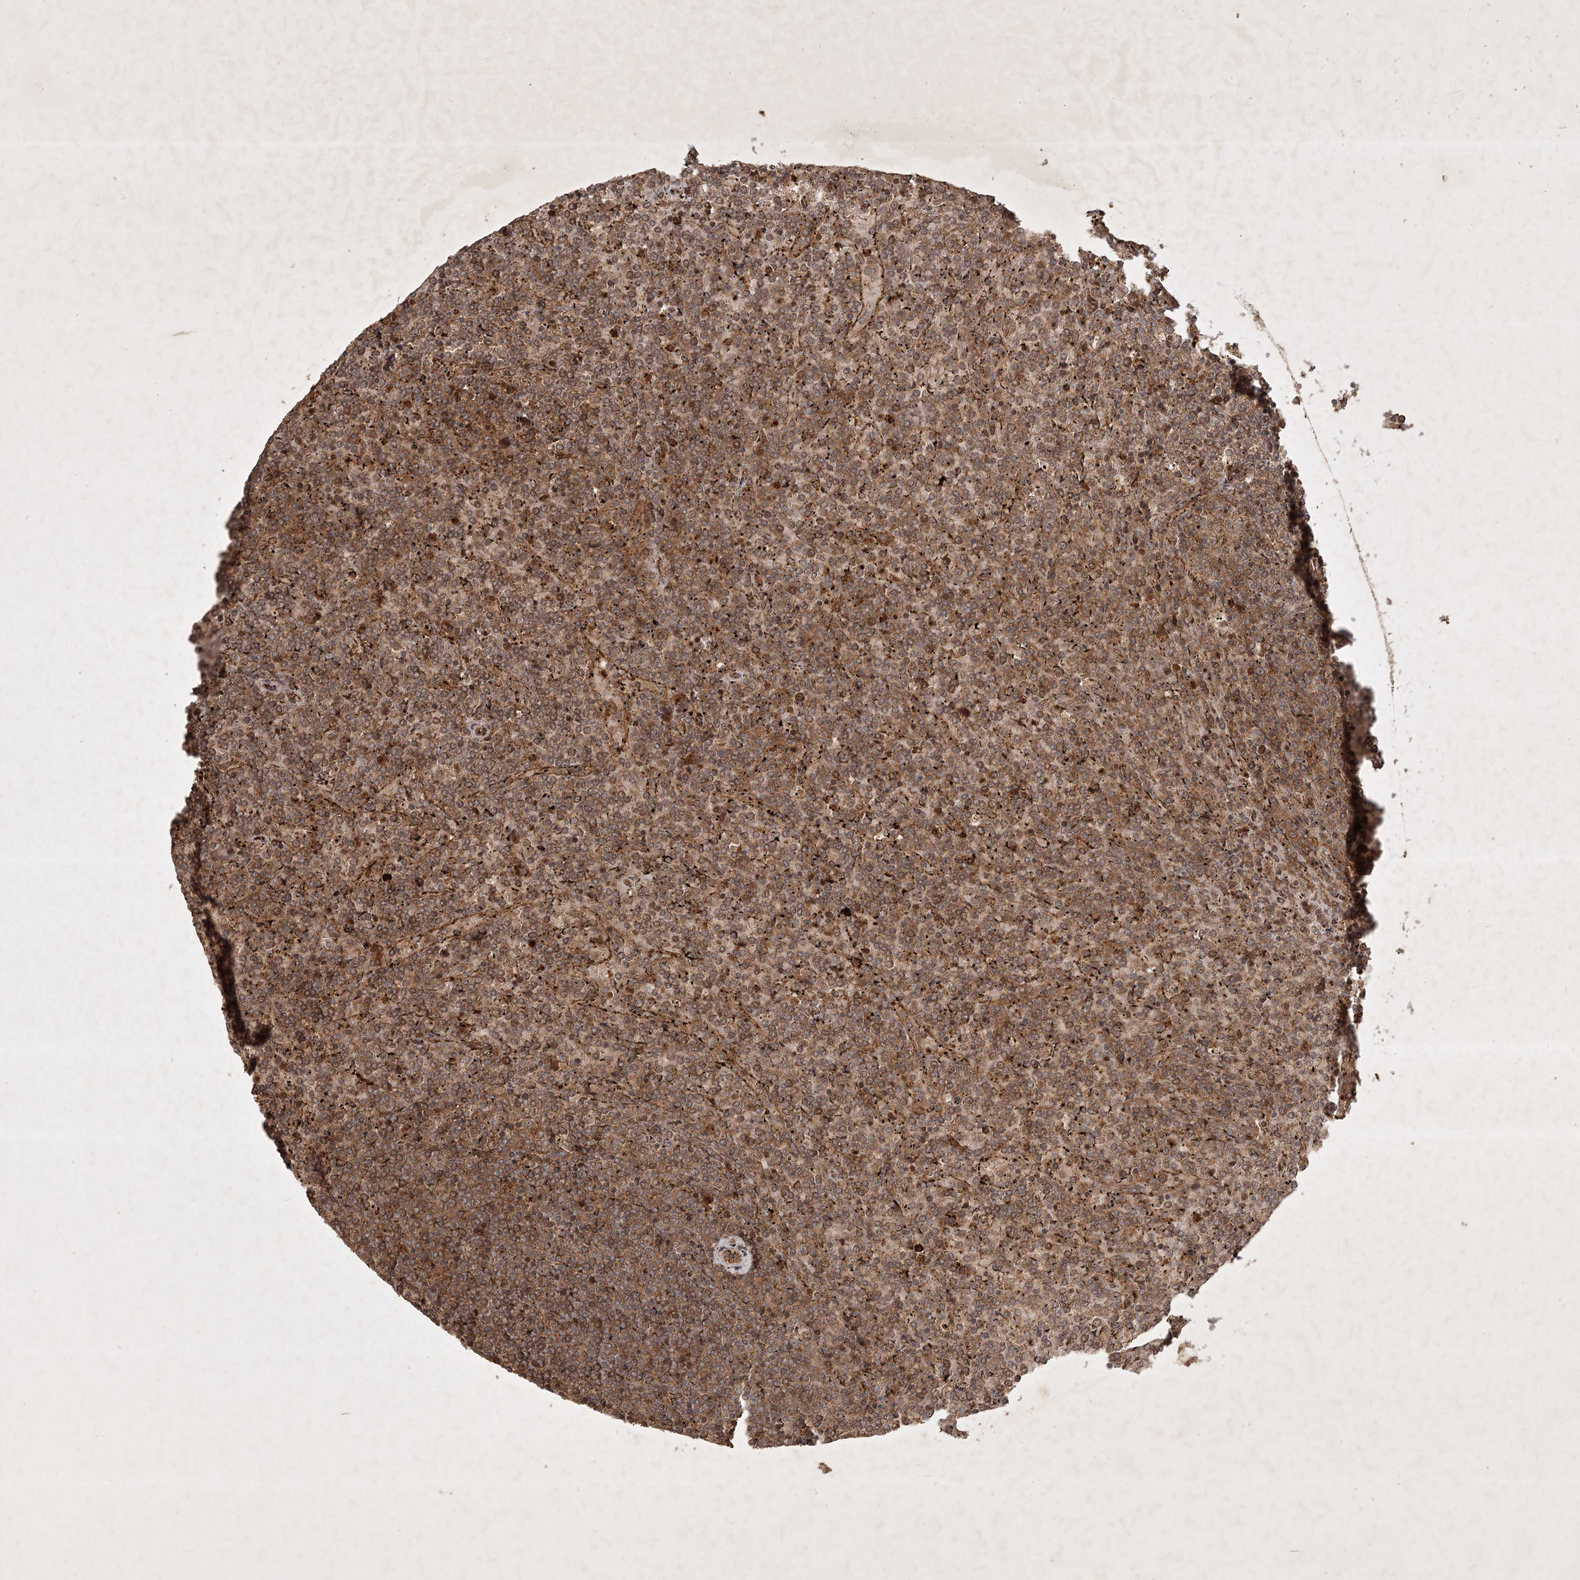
{"staining": {"intensity": "moderate", "quantity": ">75%", "location": "cytoplasmic/membranous"}, "tissue": "lymphoma", "cell_type": "Tumor cells", "image_type": "cancer", "snomed": [{"axis": "morphology", "description": "Malignant lymphoma, non-Hodgkin's type, Low grade"}, {"axis": "topography", "description": "Spleen"}], "caption": "DAB (3,3'-diaminobenzidine) immunohistochemical staining of human lymphoma reveals moderate cytoplasmic/membranous protein positivity in about >75% of tumor cells.", "gene": "ARL13A", "patient": {"sex": "female", "age": 19}}